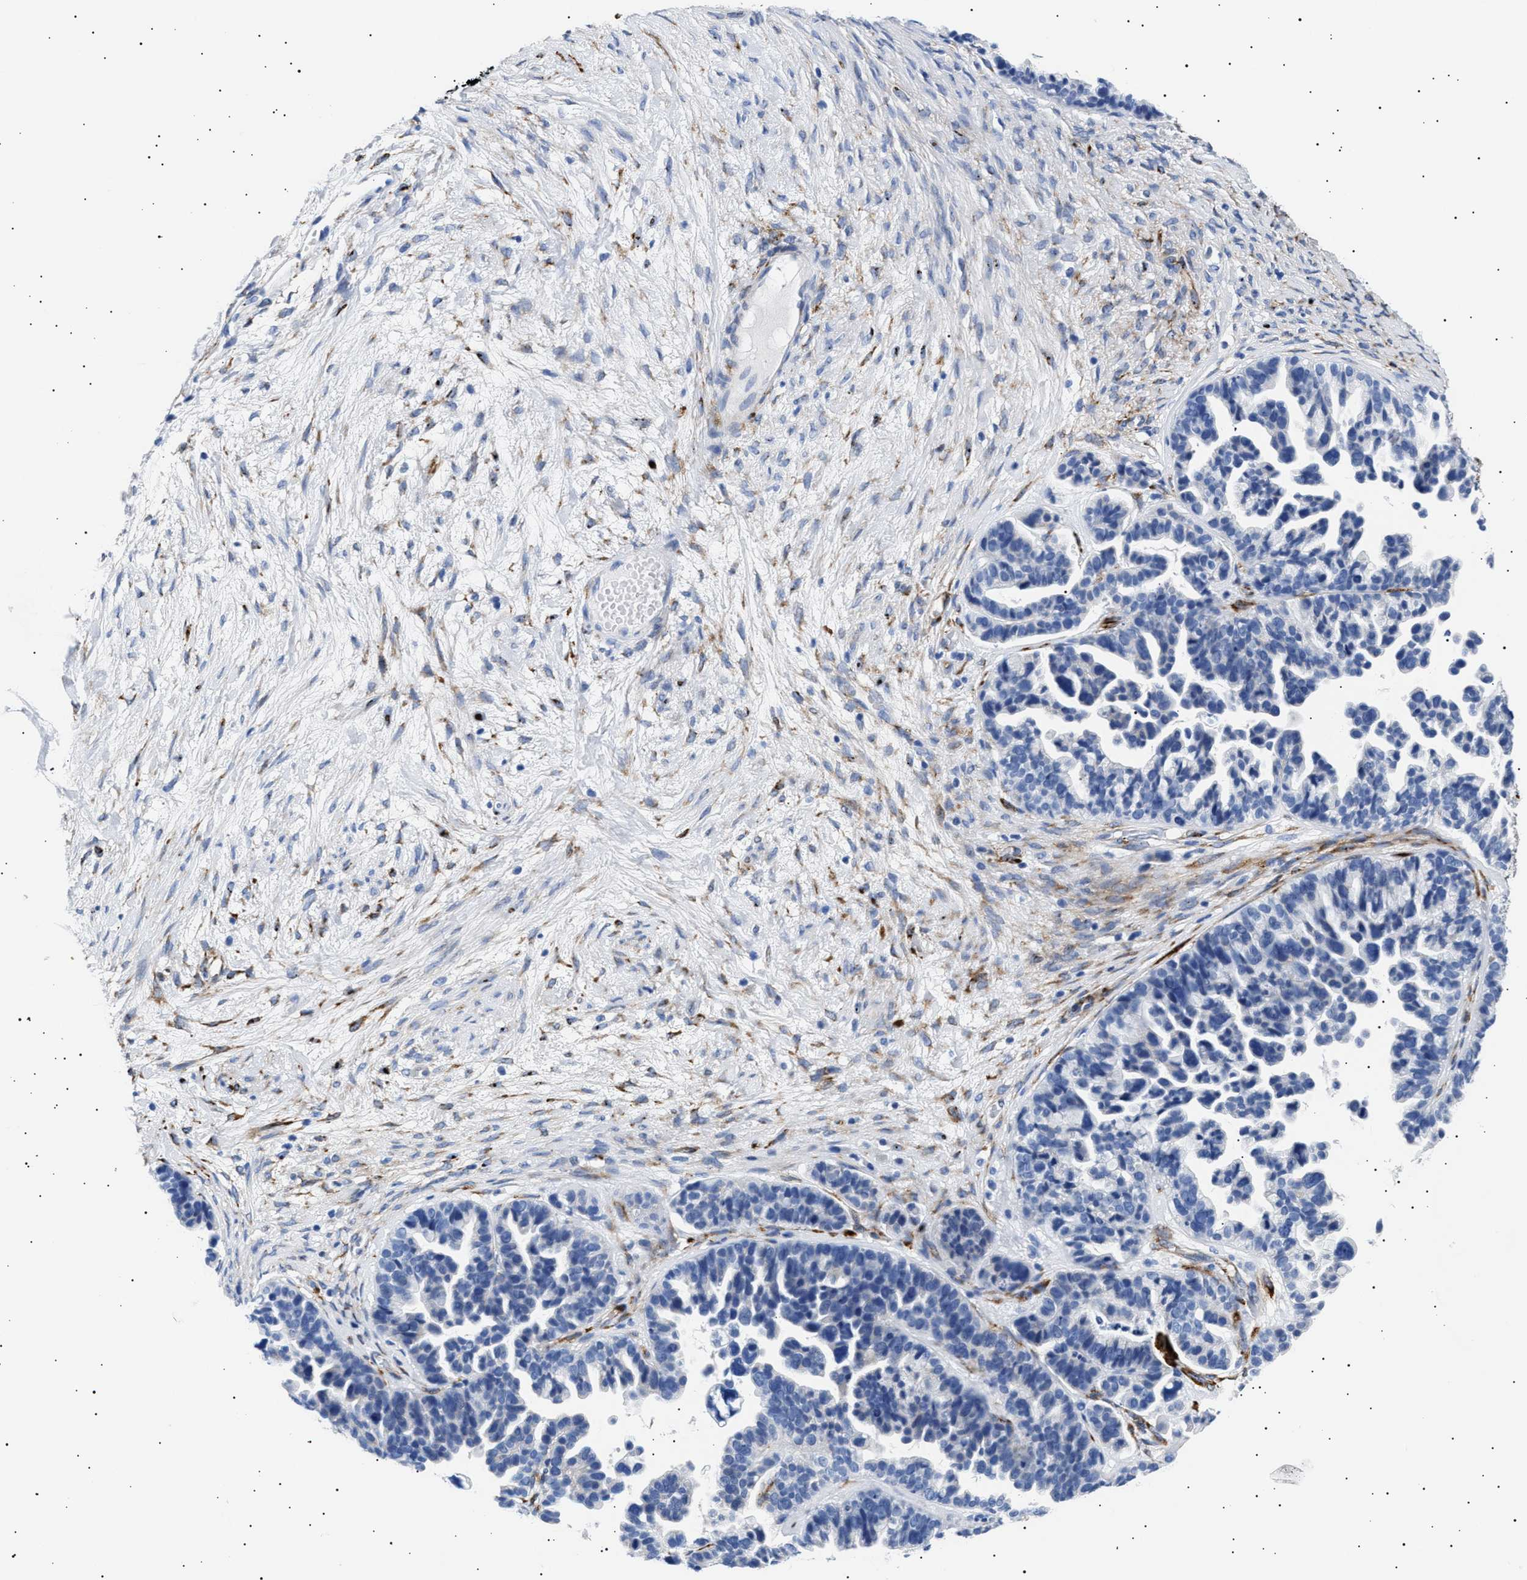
{"staining": {"intensity": "negative", "quantity": "none", "location": "none"}, "tissue": "ovarian cancer", "cell_type": "Tumor cells", "image_type": "cancer", "snomed": [{"axis": "morphology", "description": "Cystadenocarcinoma, serous, NOS"}, {"axis": "topography", "description": "Ovary"}], "caption": "There is no significant staining in tumor cells of ovarian serous cystadenocarcinoma. The staining was performed using DAB to visualize the protein expression in brown, while the nuclei were stained in blue with hematoxylin (Magnification: 20x).", "gene": "HEMGN", "patient": {"sex": "female", "age": 56}}